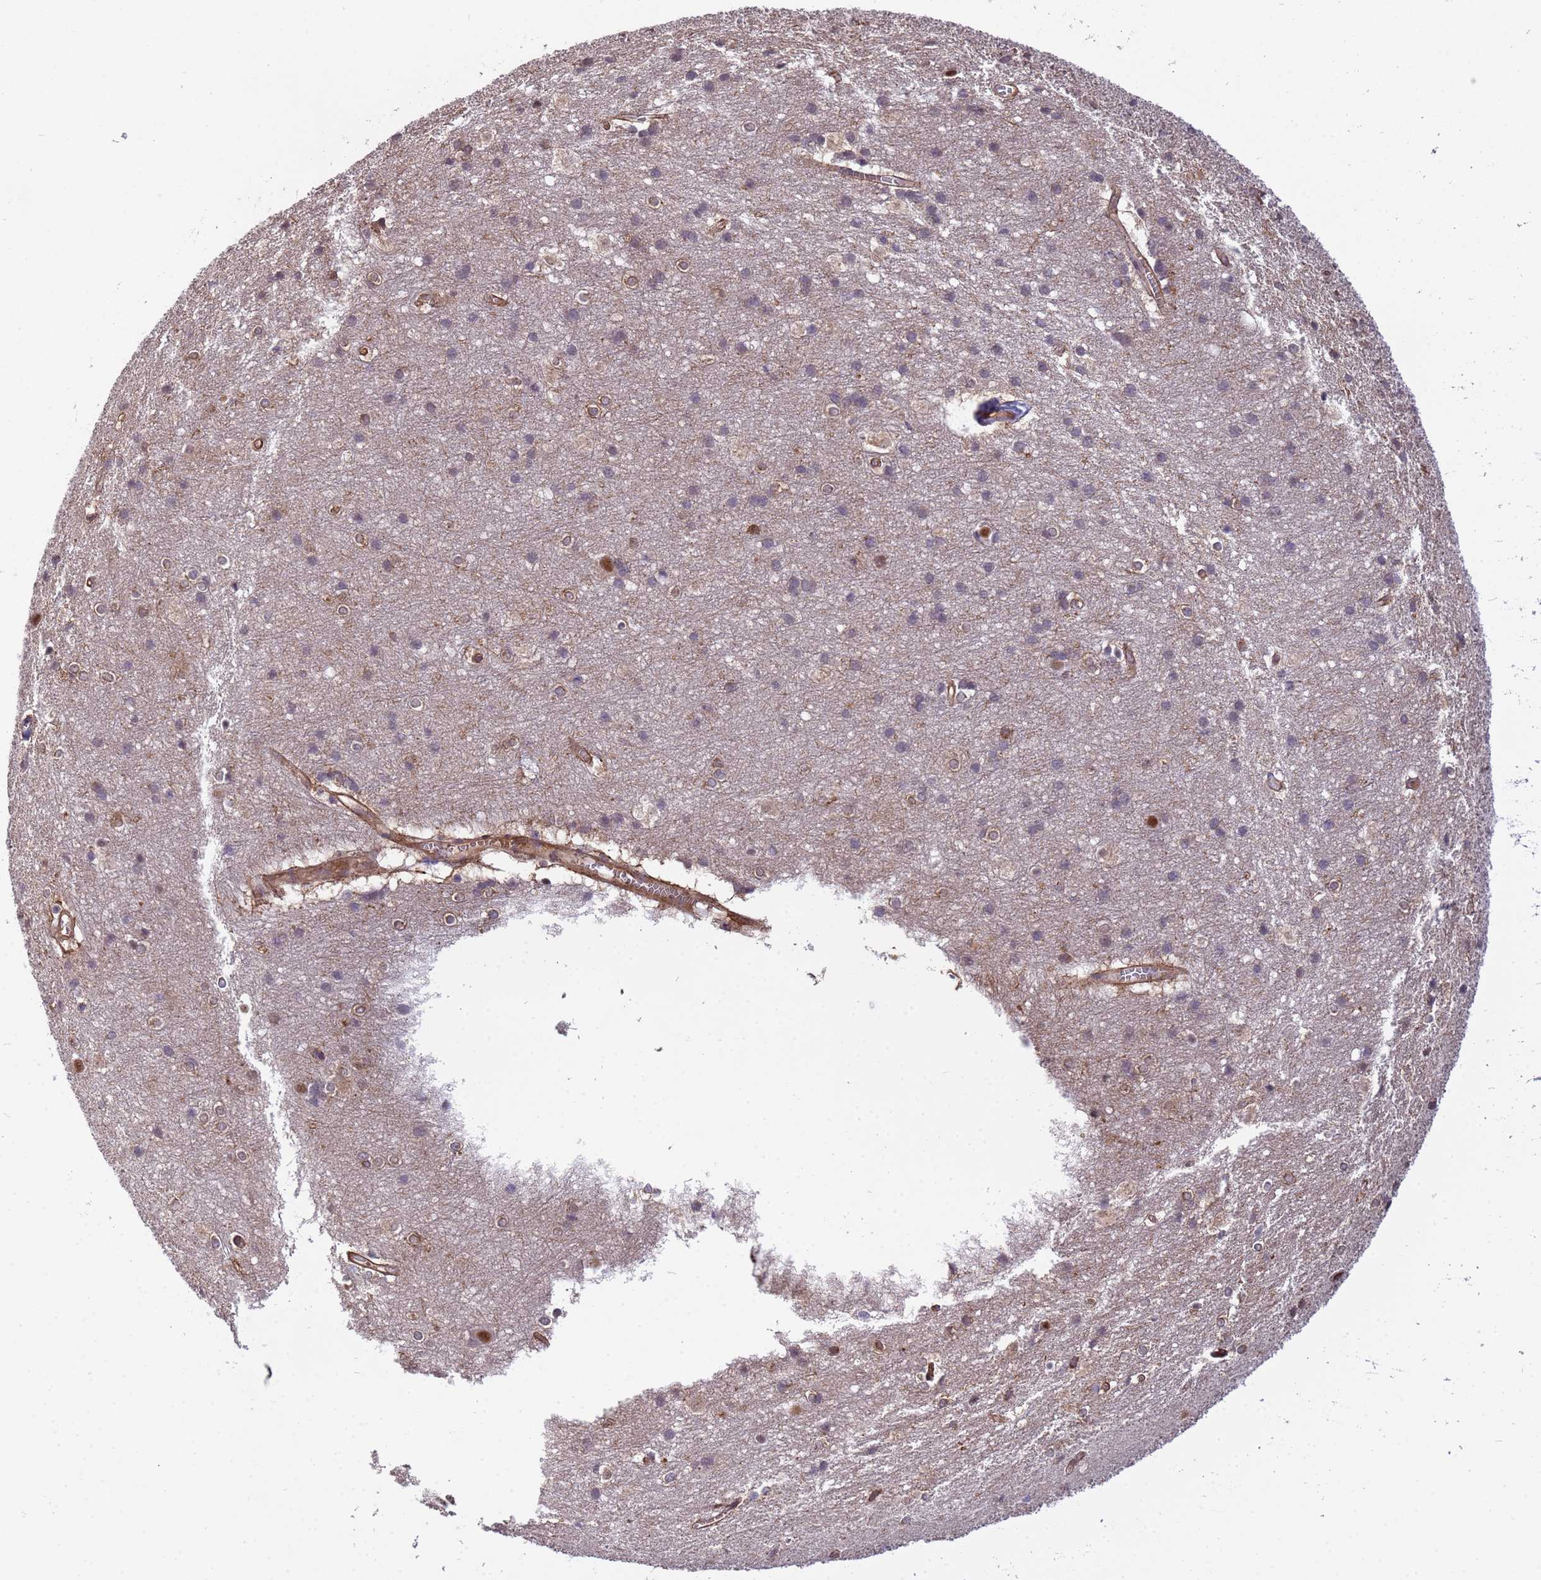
{"staining": {"intensity": "moderate", "quantity": ">75%", "location": "cytoplasmic/membranous"}, "tissue": "cerebral cortex", "cell_type": "Endothelial cells", "image_type": "normal", "snomed": [{"axis": "morphology", "description": "Normal tissue, NOS"}, {"axis": "topography", "description": "Cerebral cortex"}], "caption": "A micrograph of human cerebral cortex stained for a protein reveals moderate cytoplasmic/membranous brown staining in endothelial cells. (DAB IHC with brightfield microscopy, high magnification).", "gene": "ITGB4", "patient": {"sex": "male", "age": 54}}